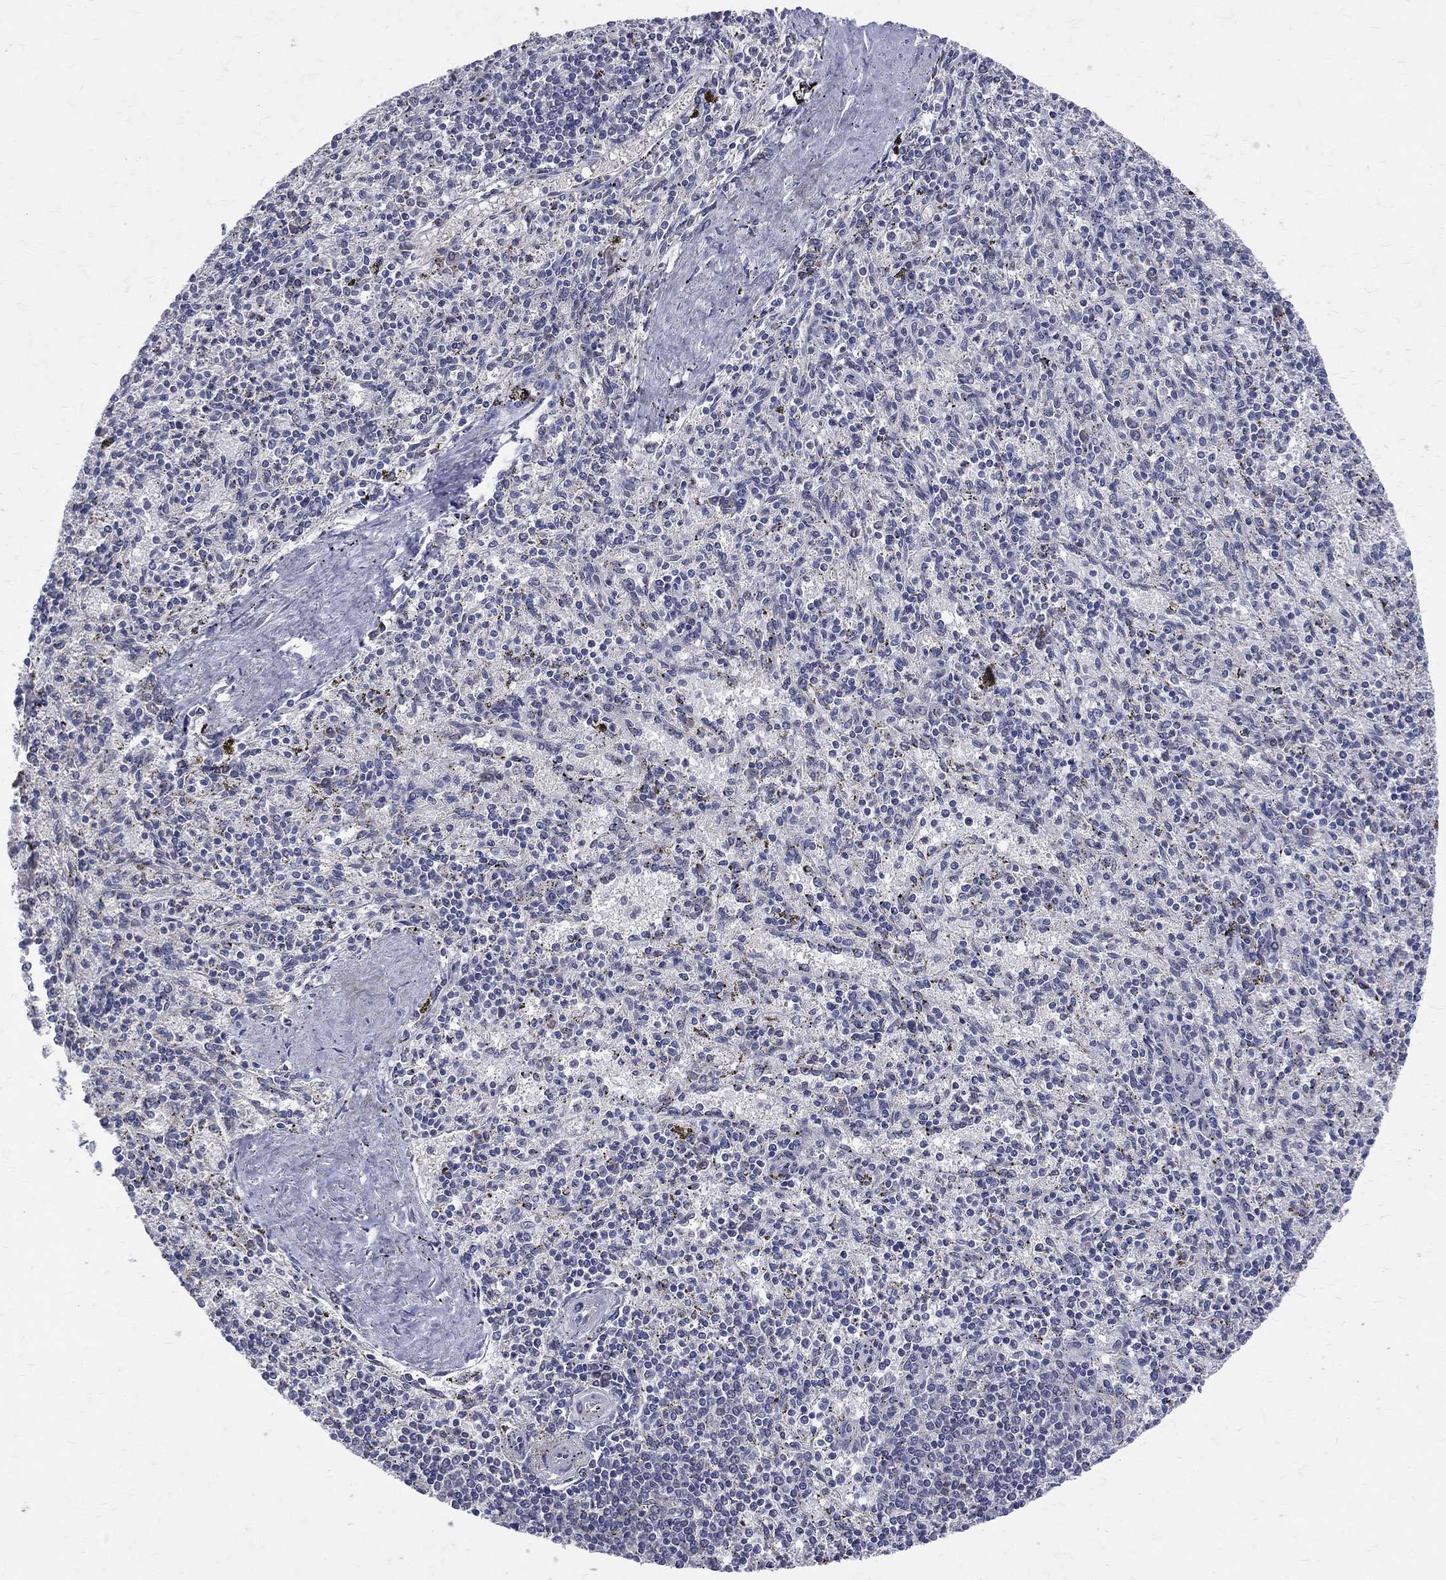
{"staining": {"intensity": "negative", "quantity": "none", "location": "none"}, "tissue": "spleen", "cell_type": "Cells in red pulp", "image_type": "normal", "snomed": [{"axis": "morphology", "description": "Normal tissue, NOS"}, {"axis": "topography", "description": "Spleen"}], "caption": "Immunohistochemistry (IHC) micrograph of benign spleen: spleen stained with DAB demonstrates no significant protein expression in cells in red pulp.", "gene": "DLG4", "patient": {"sex": "female", "age": 37}}